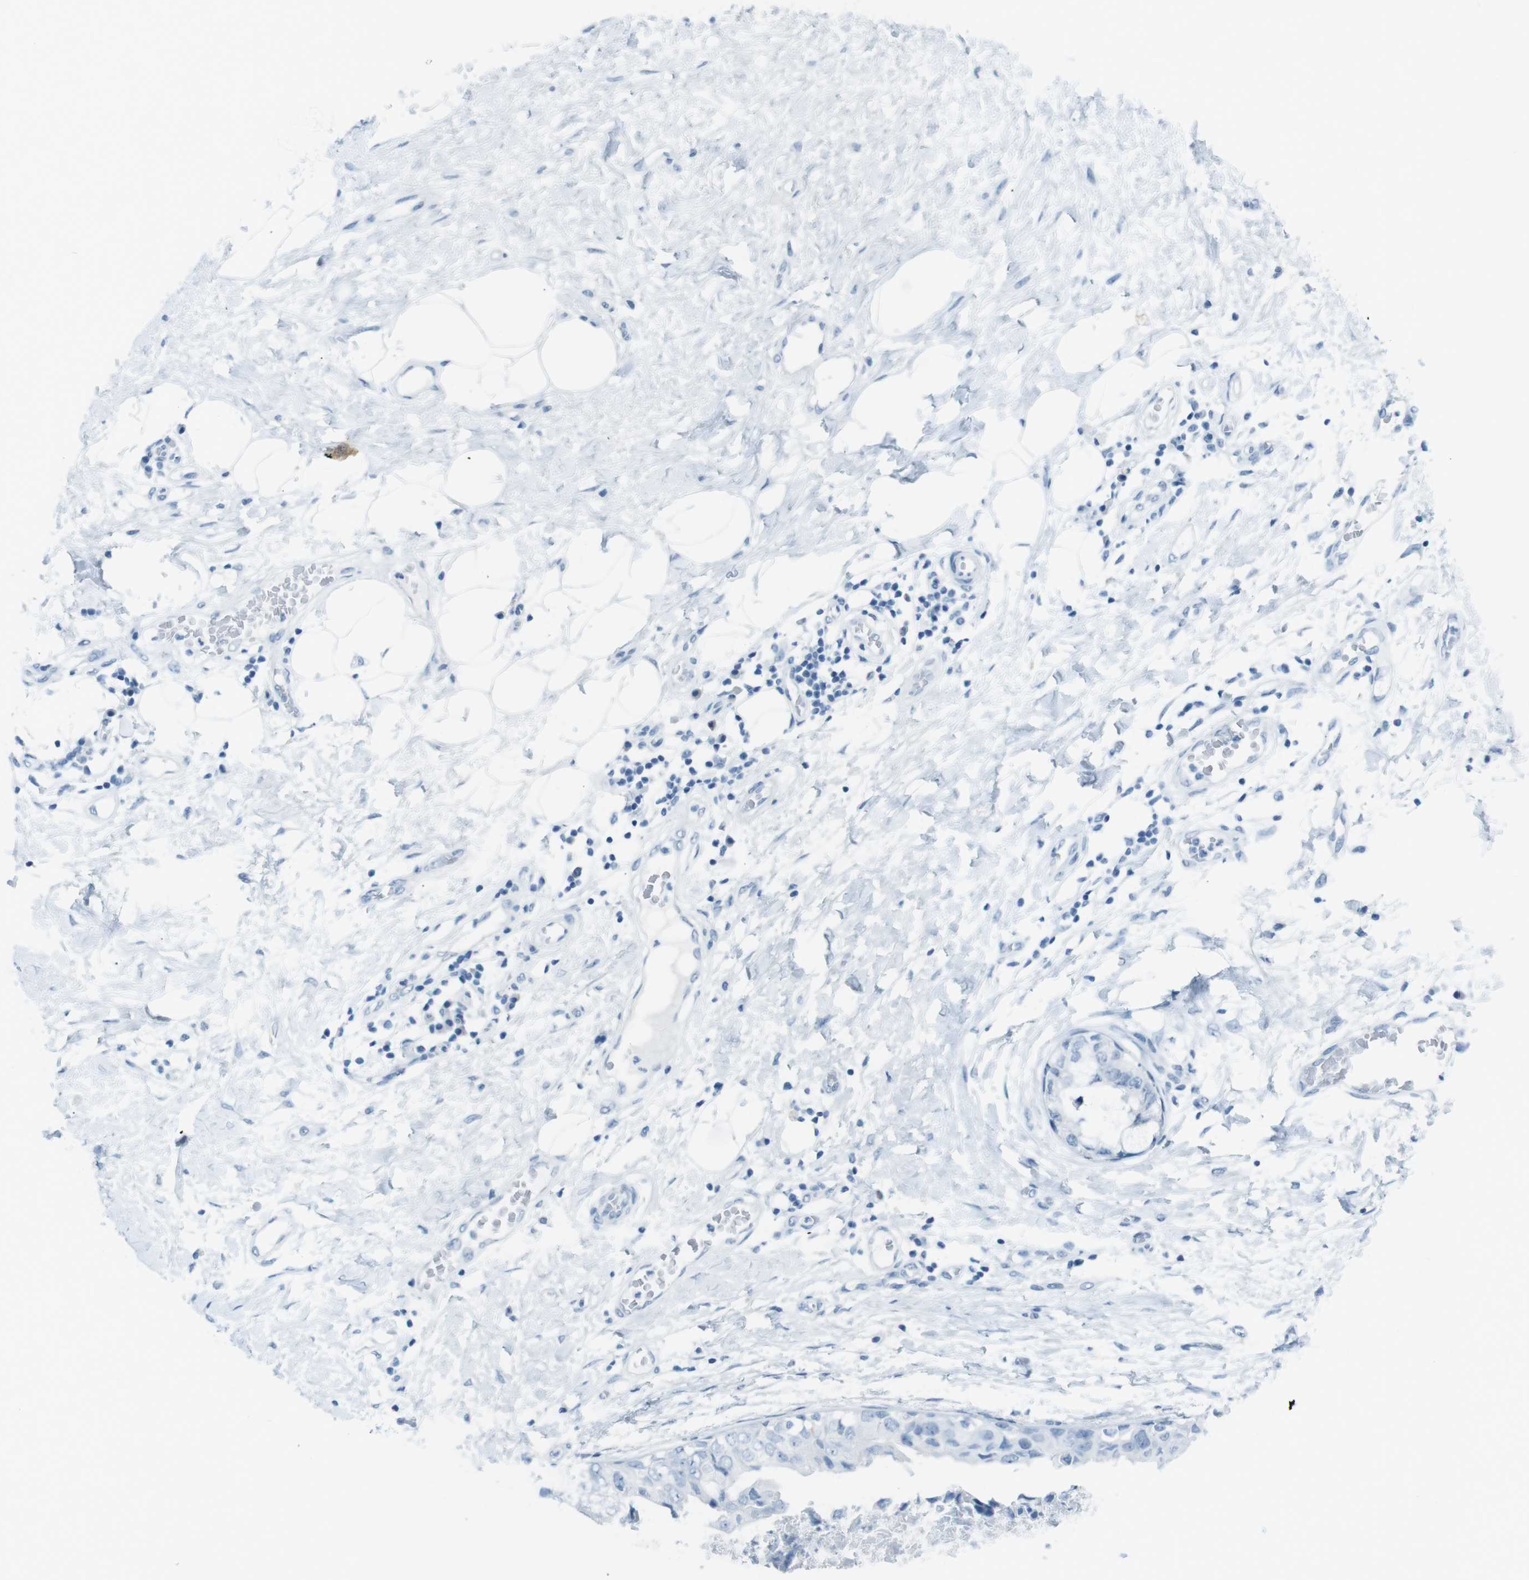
{"staining": {"intensity": "negative", "quantity": "none", "location": "none"}, "tissue": "breast cancer", "cell_type": "Tumor cells", "image_type": "cancer", "snomed": [{"axis": "morphology", "description": "Duct carcinoma"}, {"axis": "topography", "description": "Breast"}], "caption": "IHC photomicrograph of neoplastic tissue: human breast cancer stained with DAB shows no significant protein expression in tumor cells.", "gene": "TMEM207", "patient": {"sex": "female", "age": 40}}